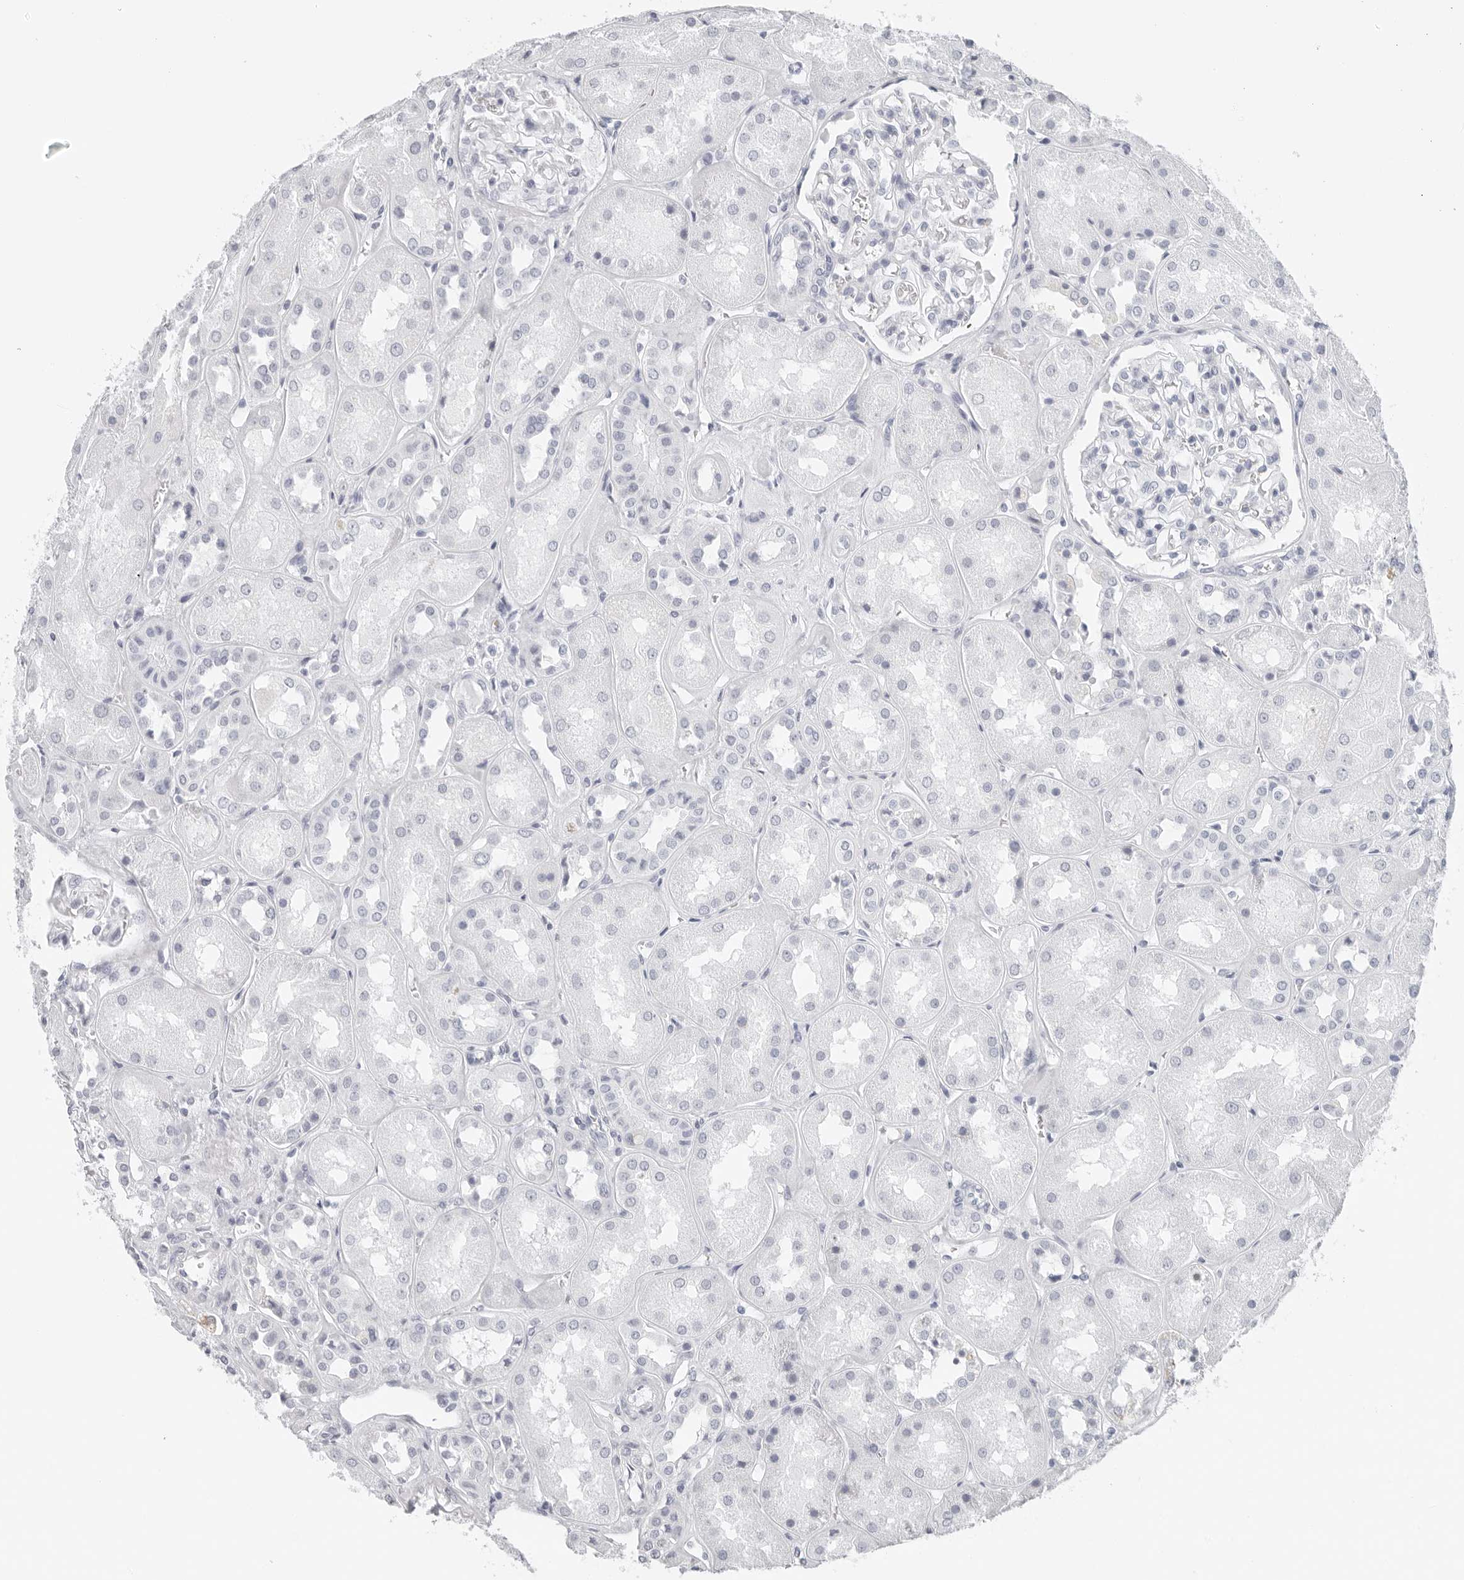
{"staining": {"intensity": "negative", "quantity": "none", "location": "none"}, "tissue": "kidney", "cell_type": "Cells in glomeruli", "image_type": "normal", "snomed": [{"axis": "morphology", "description": "Normal tissue, NOS"}, {"axis": "topography", "description": "Kidney"}], "caption": "Immunohistochemical staining of unremarkable kidney exhibits no significant expression in cells in glomeruli. (Stains: DAB IHC with hematoxylin counter stain, Microscopy: brightfield microscopy at high magnification).", "gene": "CST1", "patient": {"sex": "male", "age": 70}}